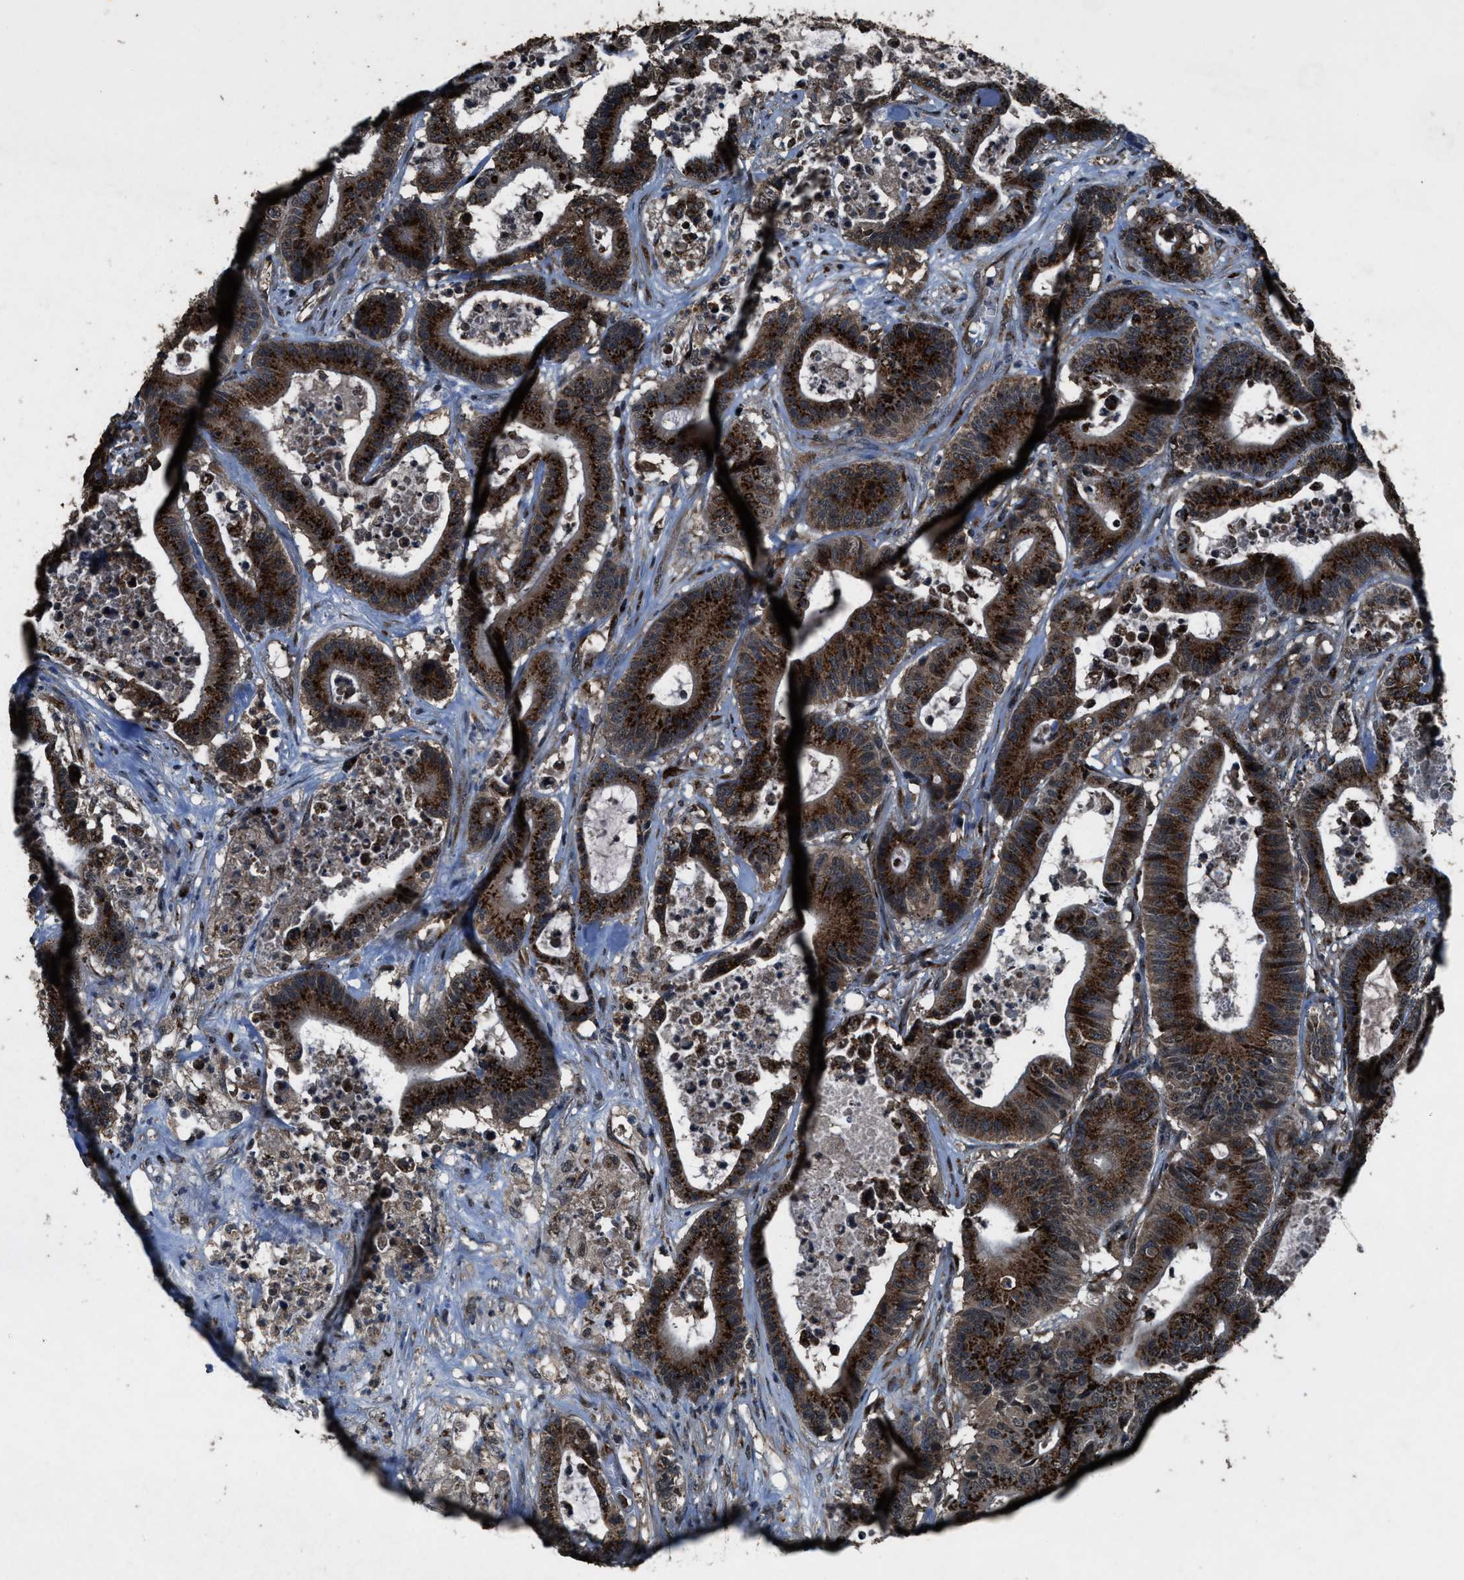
{"staining": {"intensity": "strong", "quantity": ">75%", "location": "cytoplasmic/membranous"}, "tissue": "colorectal cancer", "cell_type": "Tumor cells", "image_type": "cancer", "snomed": [{"axis": "morphology", "description": "Adenocarcinoma, NOS"}, {"axis": "topography", "description": "Colon"}], "caption": "Human colorectal cancer stained with a protein marker reveals strong staining in tumor cells.", "gene": "SLC38A10", "patient": {"sex": "female", "age": 84}}